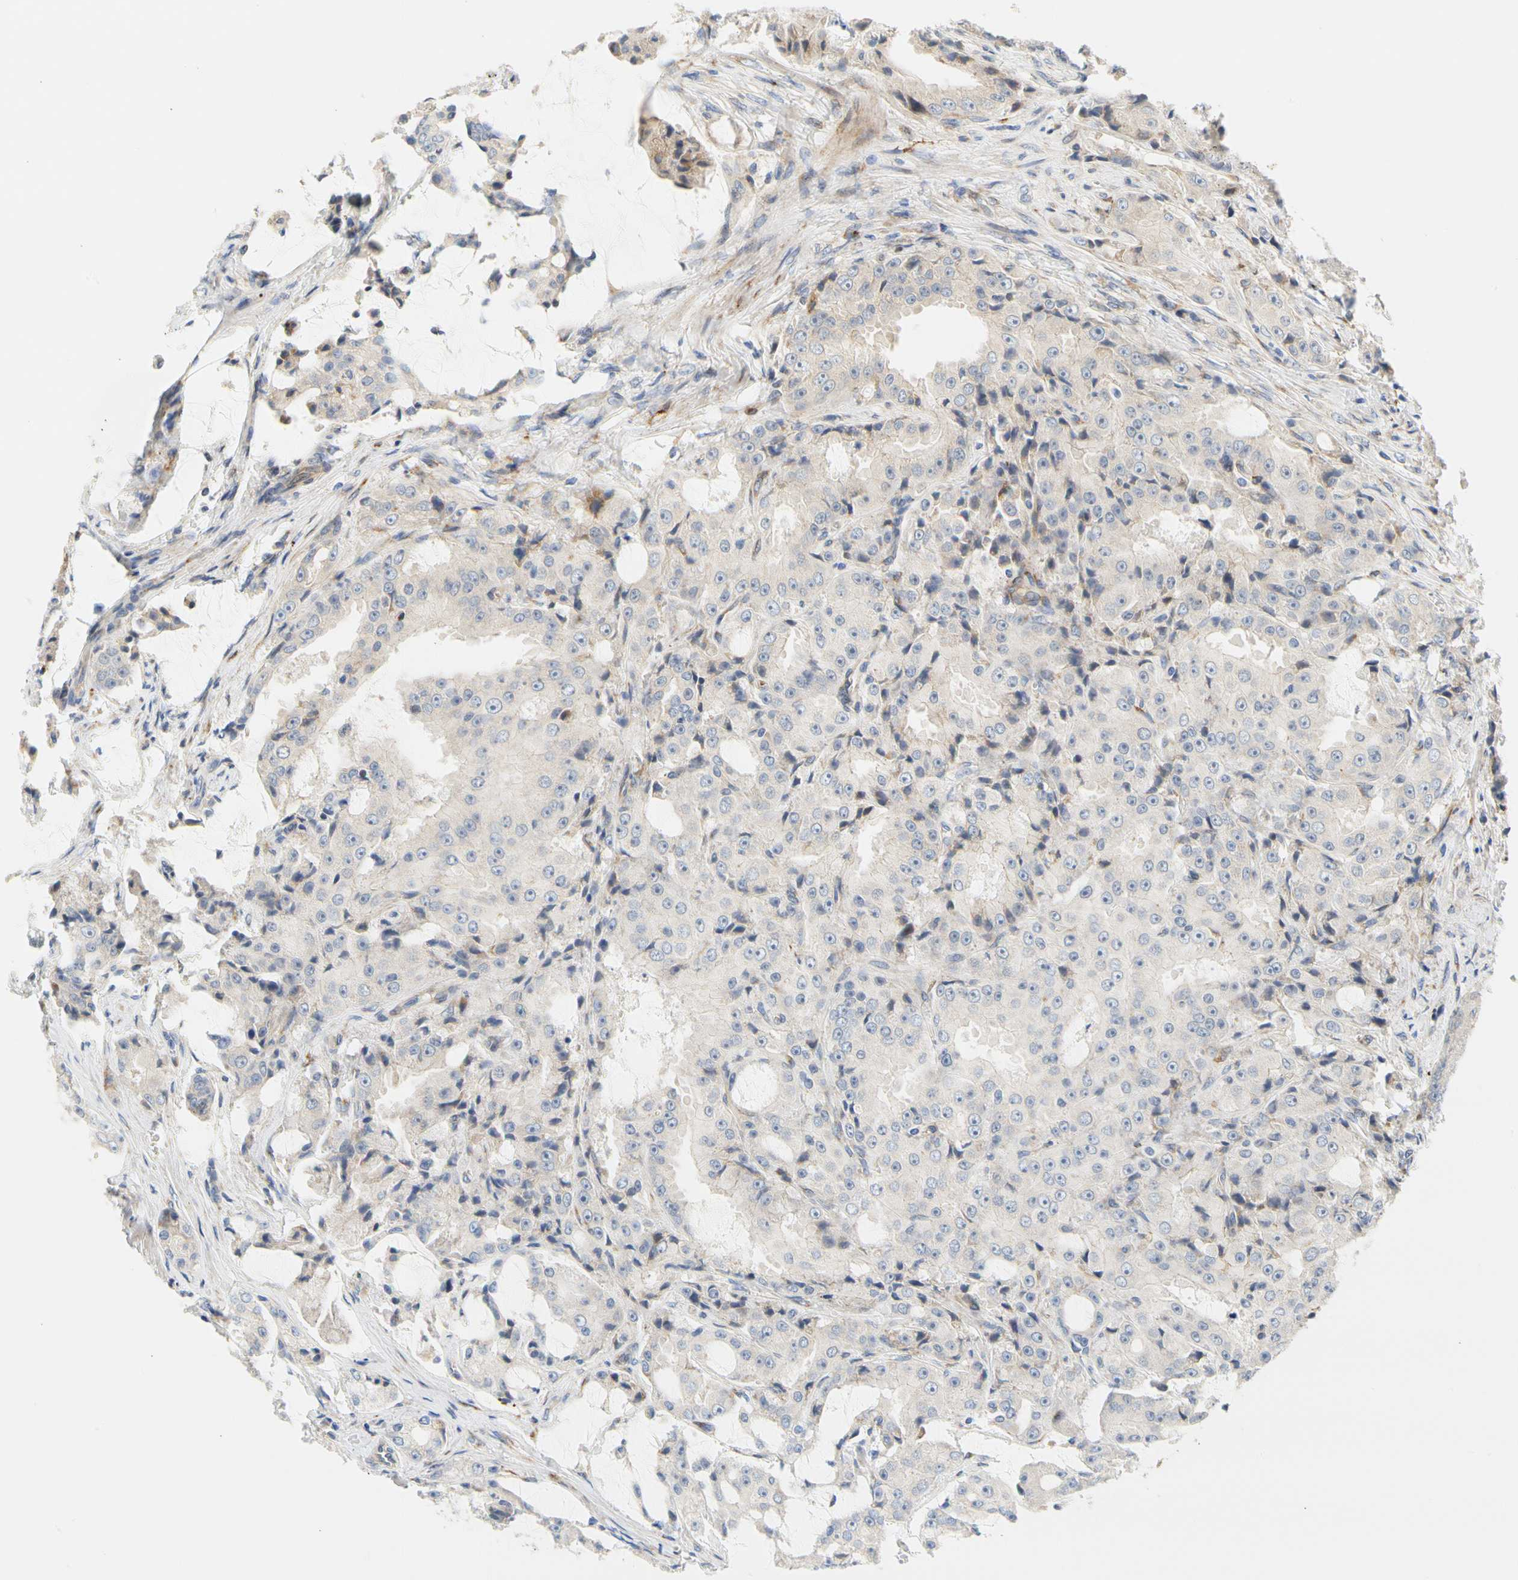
{"staining": {"intensity": "negative", "quantity": "none", "location": "none"}, "tissue": "prostate cancer", "cell_type": "Tumor cells", "image_type": "cancer", "snomed": [{"axis": "morphology", "description": "Adenocarcinoma, High grade"}, {"axis": "topography", "description": "Prostate"}], "caption": "The IHC micrograph has no significant expression in tumor cells of adenocarcinoma (high-grade) (prostate) tissue.", "gene": "ZNF236", "patient": {"sex": "male", "age": 73}}